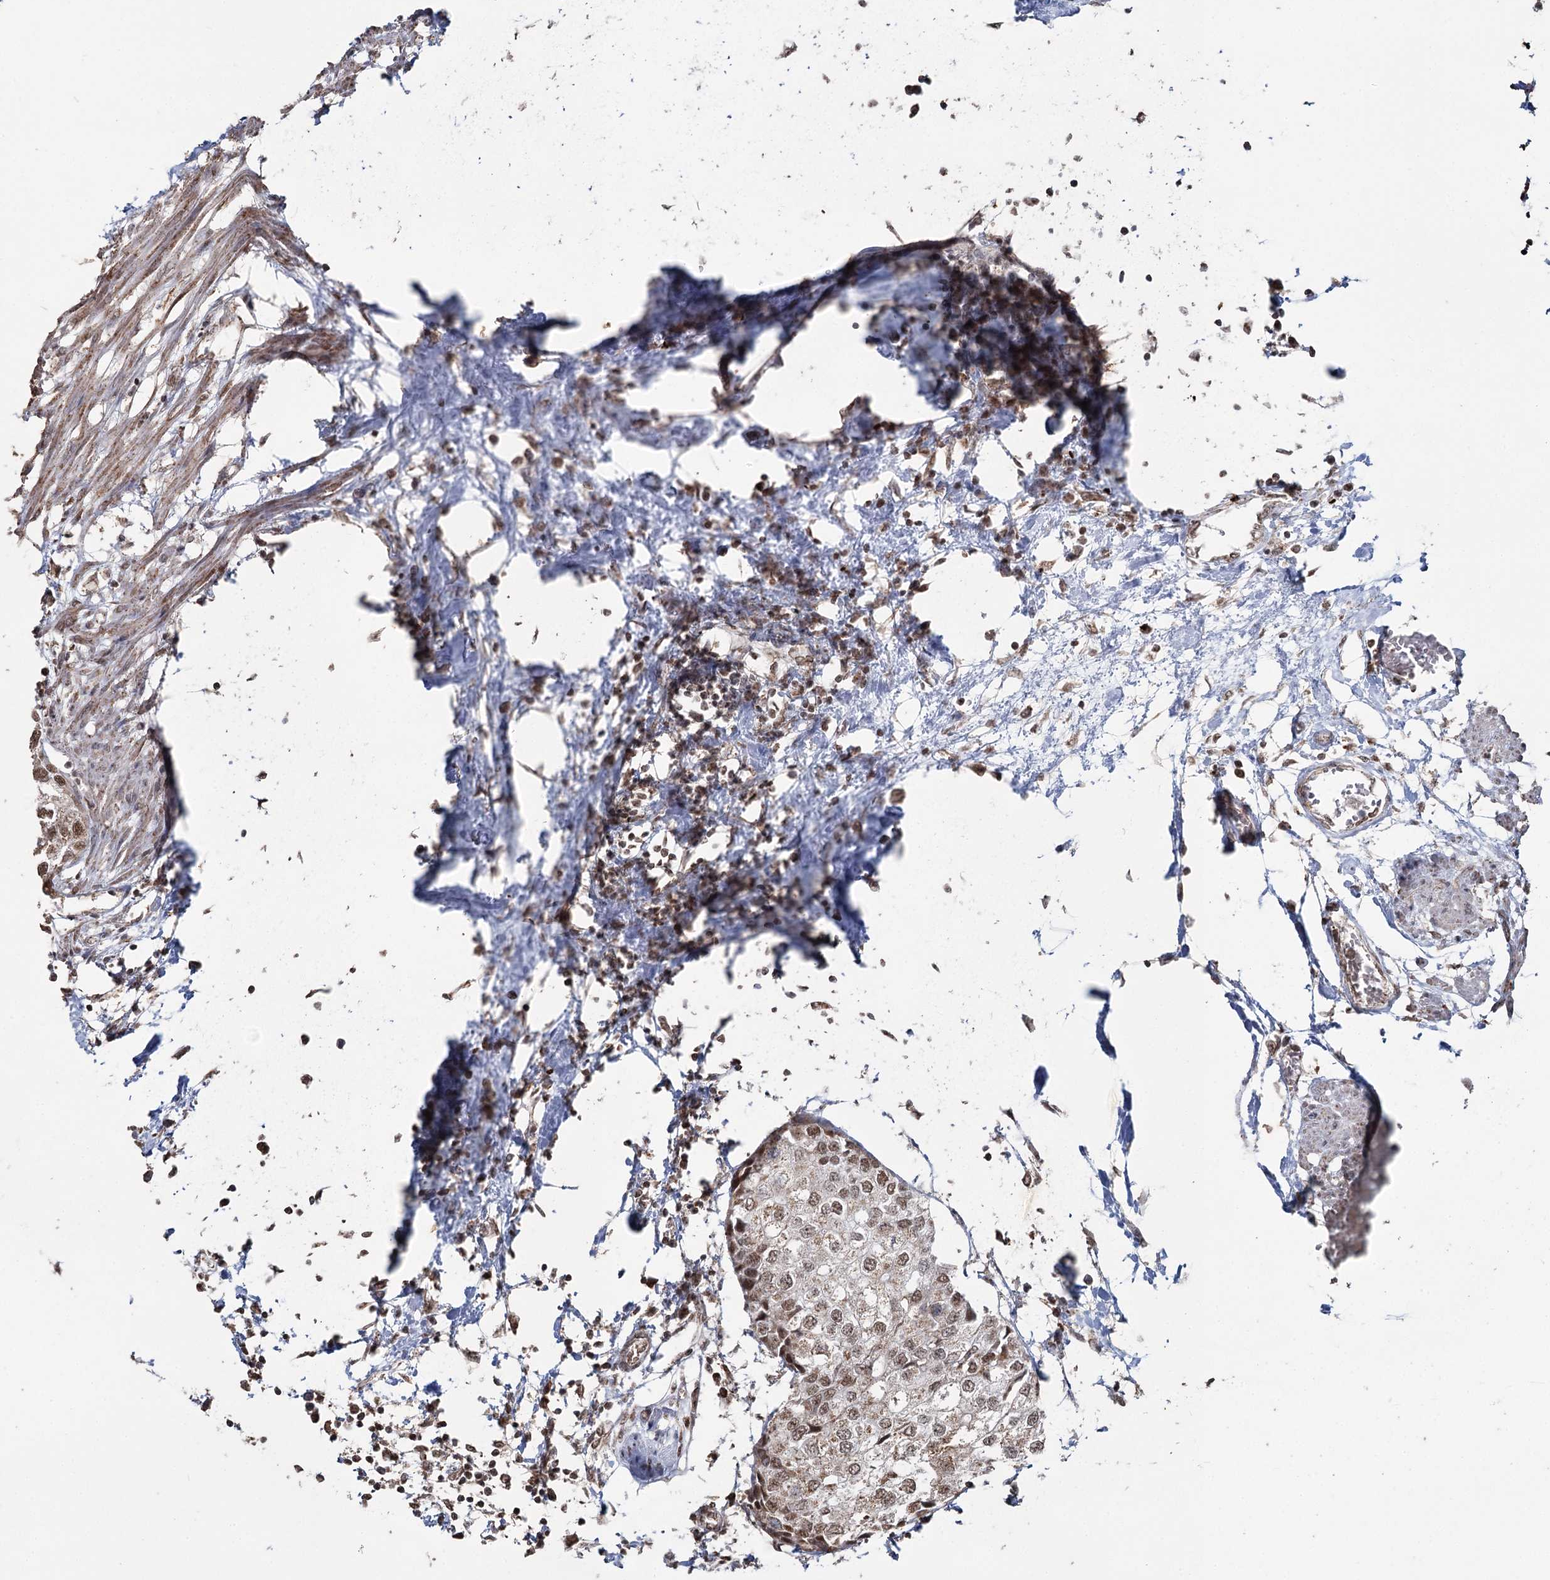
{"staining": {"intensity": "moderate", "quantity": ">75%", "location": "cytoplasmic/membranous,nuclear"}, "tissue": "urothelial cancer", "cell_type": "Tumor cells", "image_type": "cancer", "snomed": [{"axis": "morphology", "description": "Urothelial carcinoma, High grade"}, {"axis": "topography", "description": "Urinary bladder"}], "caption": "Protein positivity by immunohistochemistry (IHC) exhibits moderate cytoplasmic/membranous and nuclear expression in about >75% of tumor cells in urothelial carcinoma (high-grade).", "gene": "PDHX", "patient": {"sex": "male", "age": 64}}